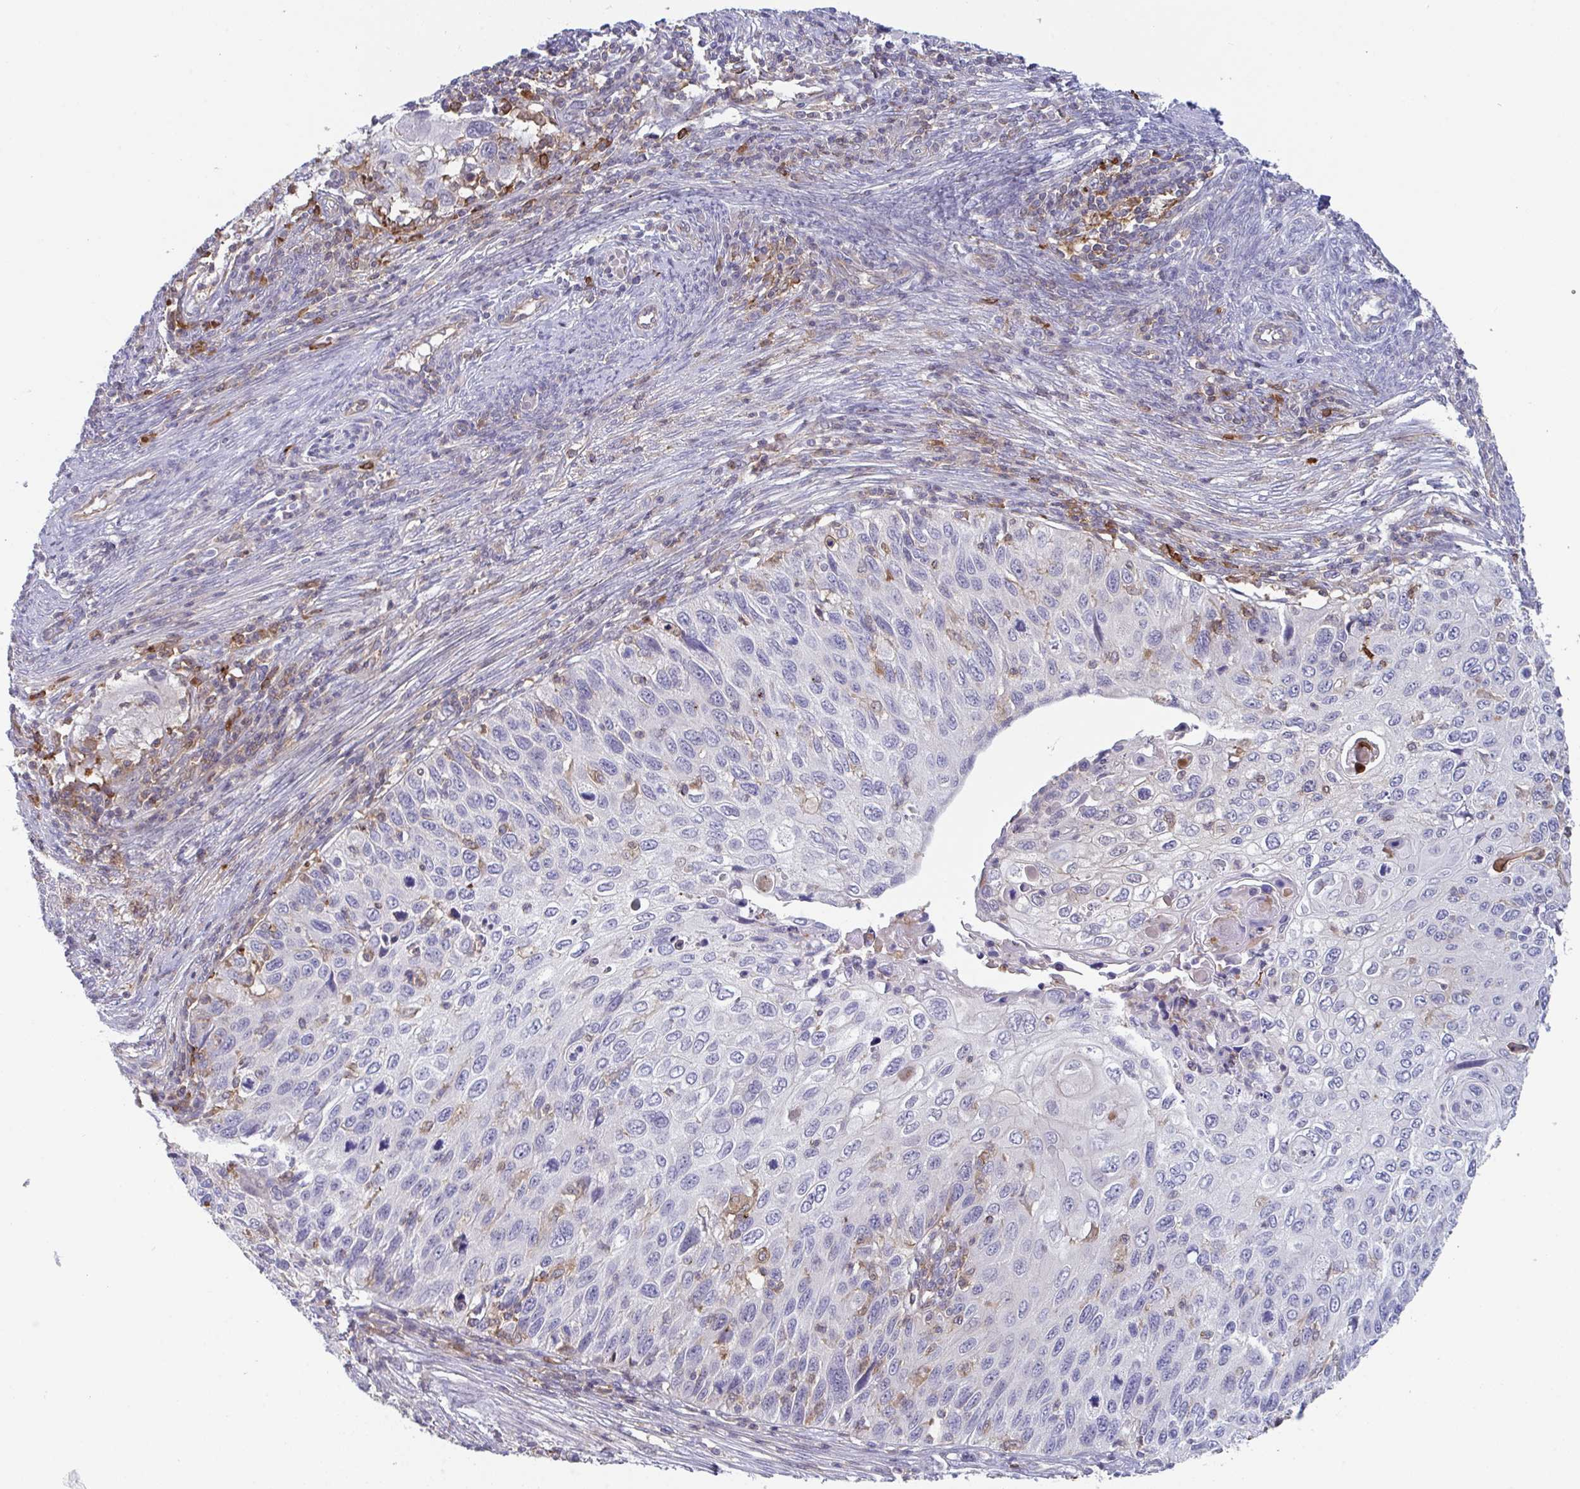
{"staining": {"intensity": "negative", "quantity": "none", "location": "none"}, "tissue": "cervical cancer", "cell_type": "Tumor cells", "image_type": "cancer", "snomed": [{"axis": "morphology", "description": "Squamous cell carcinoma, NOS"}, {"axis": "topography", "description": "Cervix"}], "caption": "There is no significant staining in tumor cells of cervical cancer (squamous cell carcinoma).", "gene": "DISP2", "patient": {"sex": "female", "age": 70}}